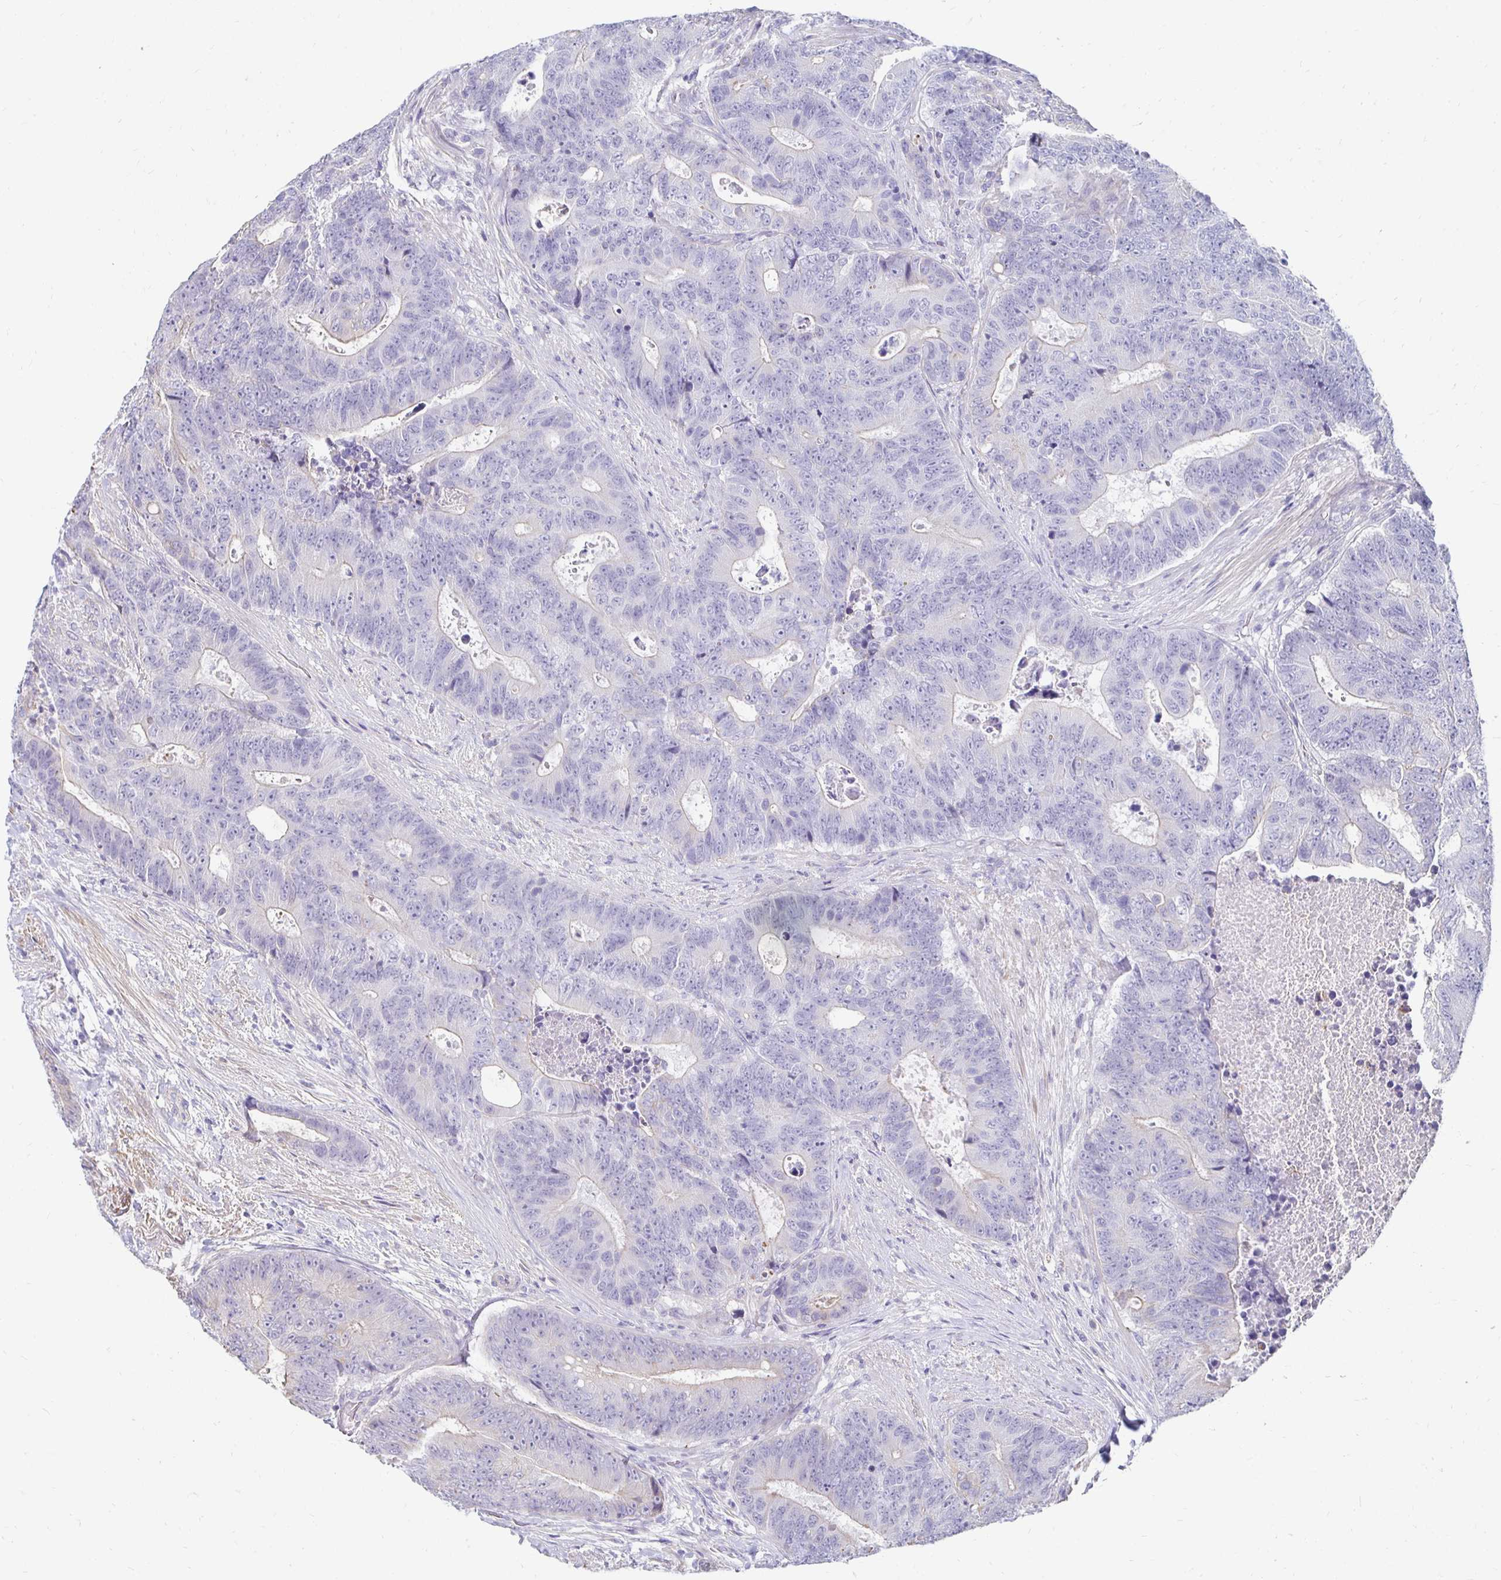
{"staining": {"intensity": "negative", "quantity": "none", "location": "none"}, "tissue": "colorectal cancer", "cell_type": "Tumor cells", "image_type": "cancer", "snomed": [{"axis": "morphology", "description": "Adenocarcinoma, NOS"}, {"axis": "topography", "description": "Colon"}], "caption": "Tumor cells show no significant expression in colorectal cancer. (Stains: DAB IHC with hematoxylin counter stain, Microscopy: brightfield microscopy at high magnification).", "gene": "AKAP6", "patient": {"sex": "female", "age": 48}}